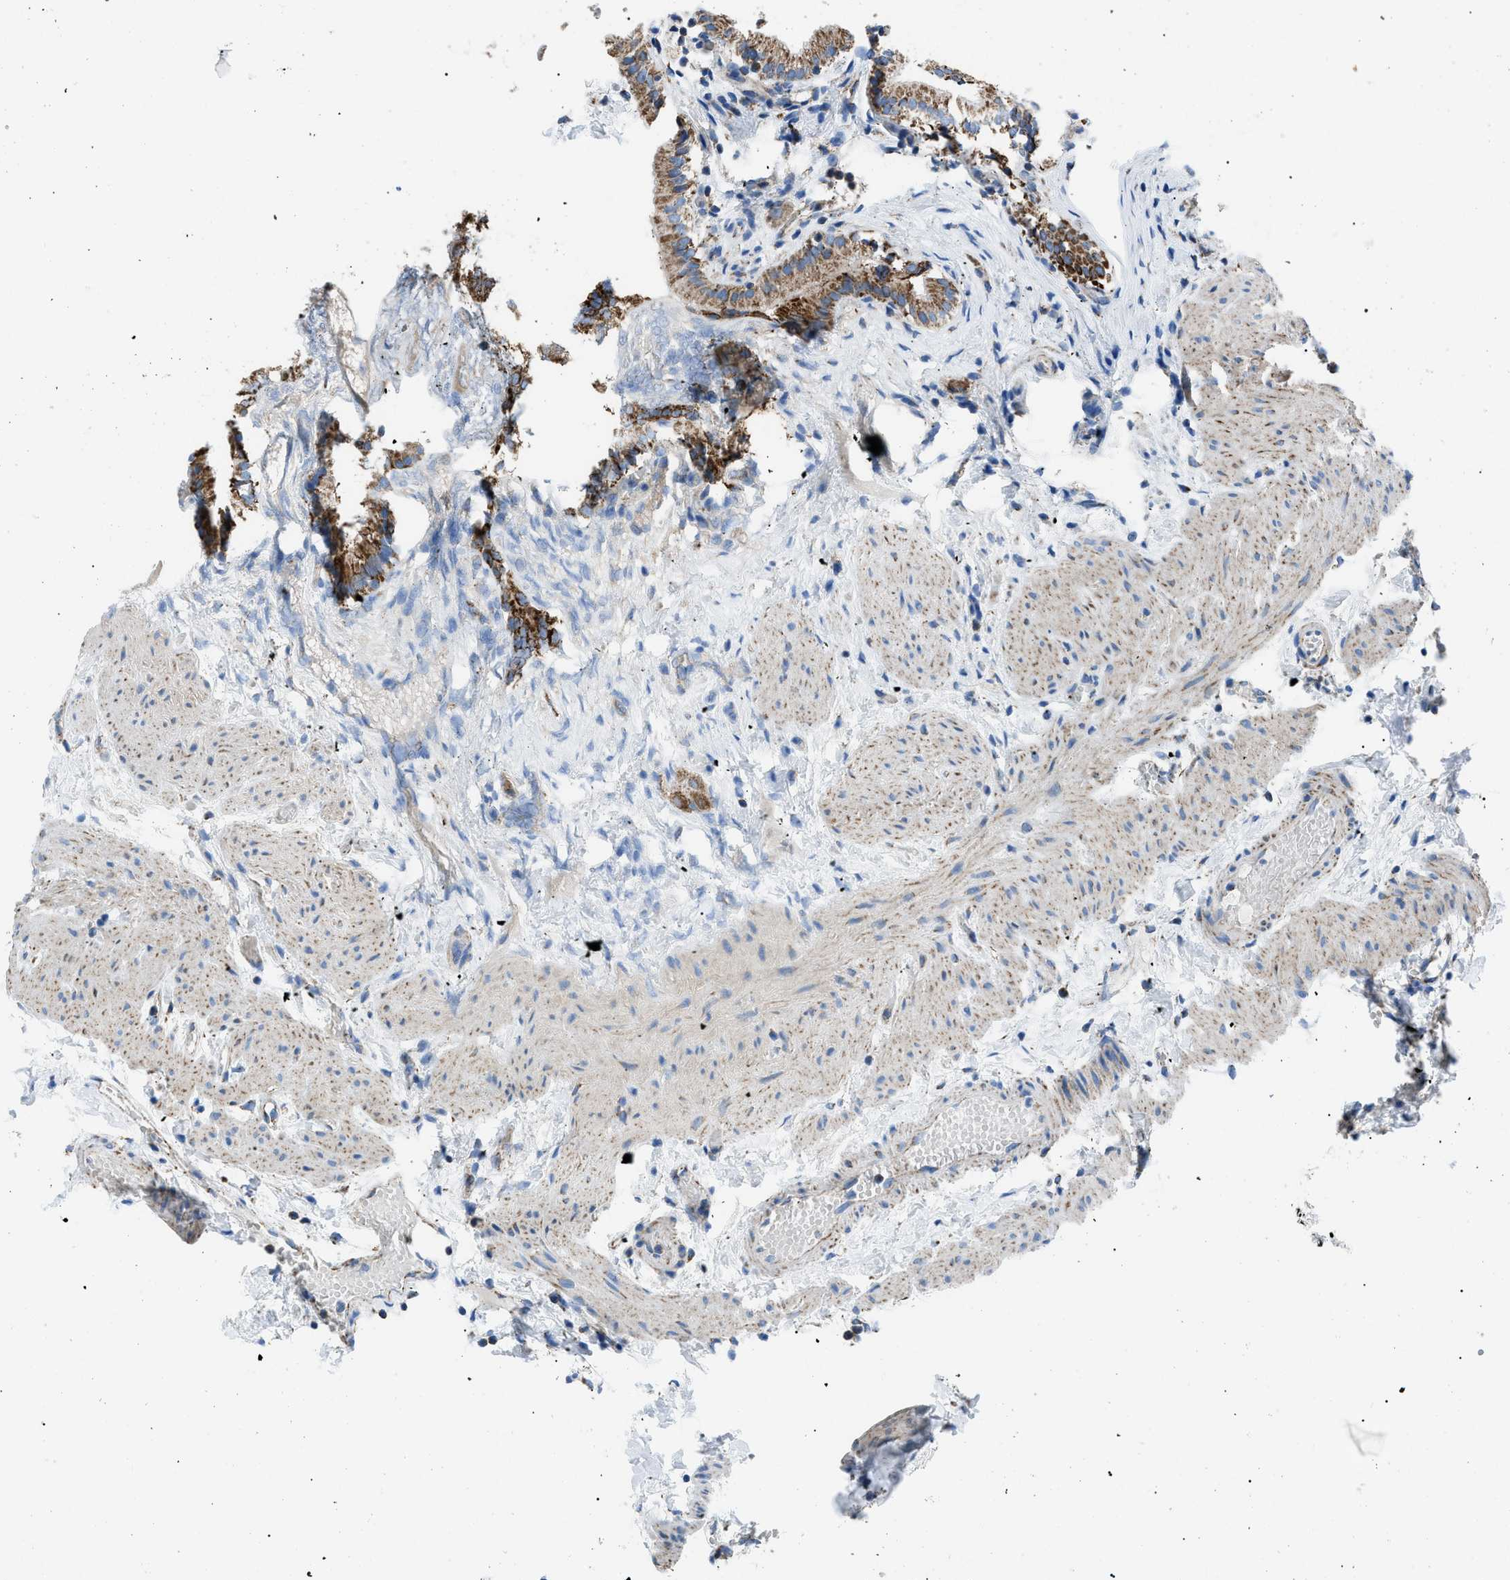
{"staining": {"intensity": "moderate", "quantity": ">75%", "location": "cytoplasmic/membranous"}, "tissue": "gallbladder", "cell_type": "Glandular cells", "image_type": "normal", "snomed": [{"axis": "morphology", "description": "Normal tissue, NOS"}, {"axis": "topography", "description": "Gallbladder"}], "caption": "IHC (DAB (3,3'-diaminobenzidine)) staining of unremarkable gallbladder shows moderate cytoplasmic/membranous protein staining in approximately >75% of glandular cells.", "gene": "PHB2", "patient": {"sex": "female", "age": 26}}